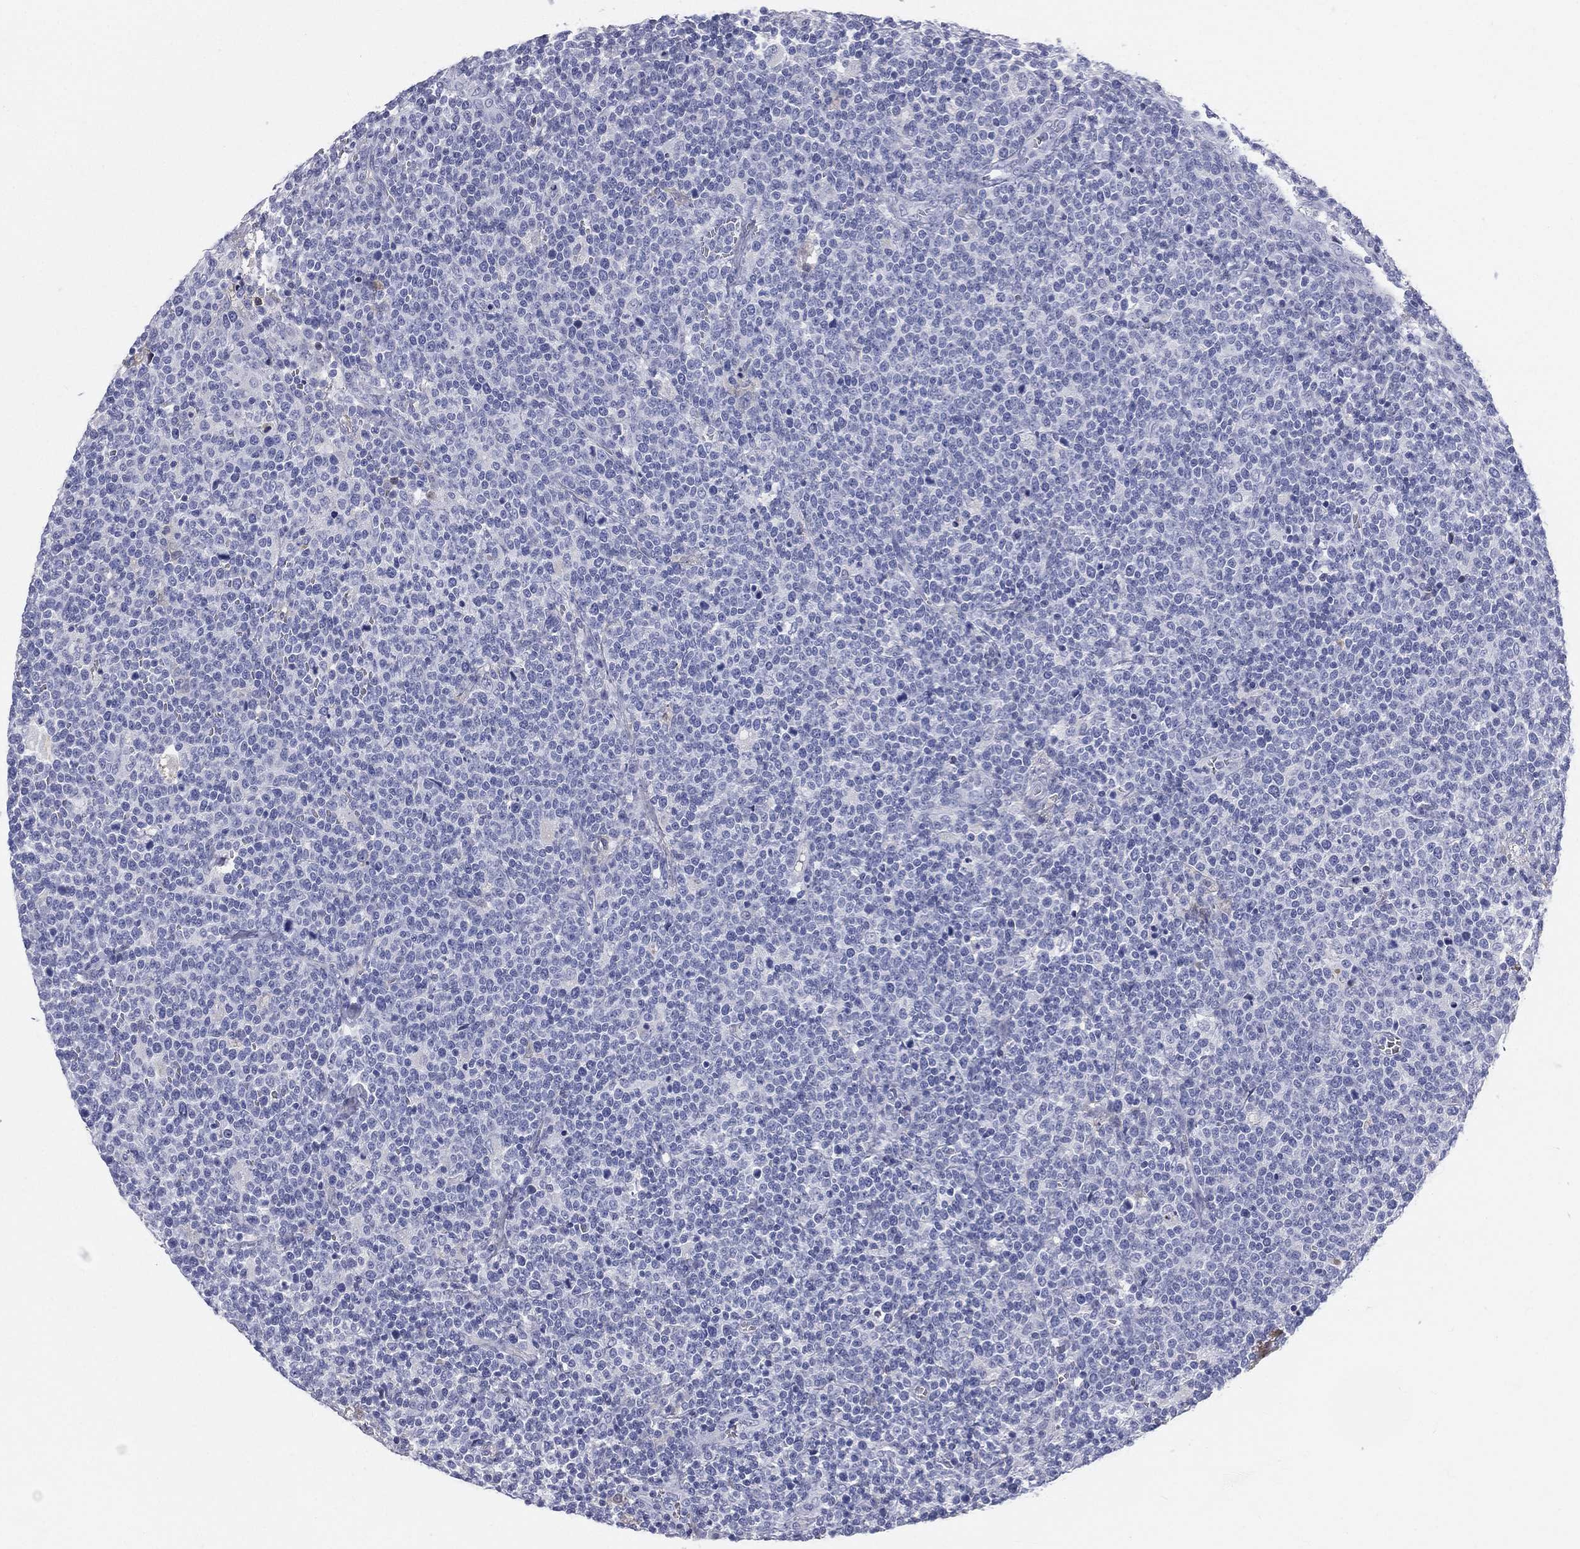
{"staining": {"intensity": "negative", "quantity": "none", "location": "none"}, "tissue": "lymphoma", "cell_type": "Tumor cells", "image_type": "cancer", "snomed": [{"axis": "morphology", "description": "Malignant lymphoma, non-Hodgkin's type, High grade"}, {"axis": "topography", "description": "Lymph node"}], "caption": "An immunohistochemistry (IHC) histopathology image of high-grade malignant lymphoma, non-Hodgkin's type is shown. There is no staining in tumor cells of high-grade malignant lymphoma, non-Hodgkin's type. The staining was performed using DAB to visualize the protein expression in brown, while the nuclei were stained in blue with hematoxylin (Magnification: 20x).", "gene": "HP", "patient": {"sex": "male", "age": 61}}